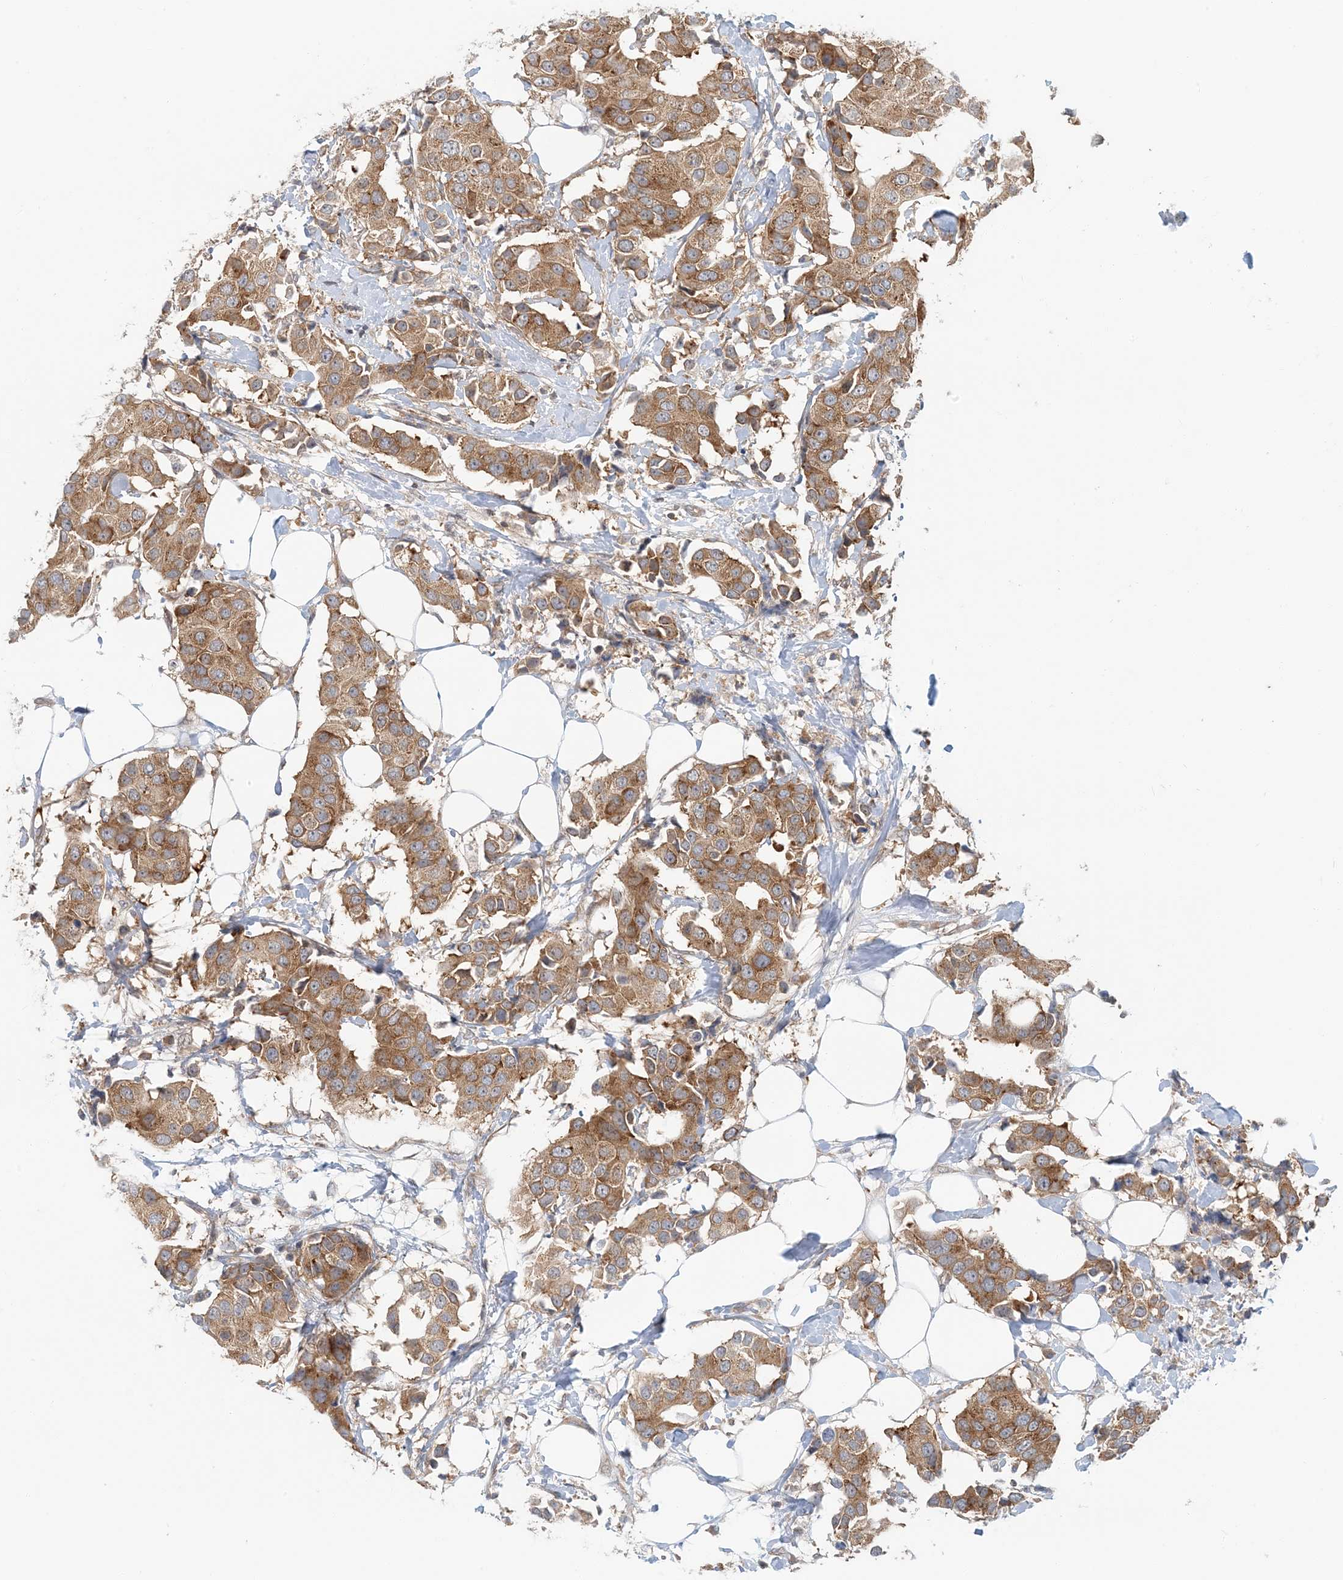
{"staining": {"intensity": "moderate", "quantity": ">75%", "location": "cytoplasmic/membranous"}, "tissue": "breast cancer", "cell_type": "Tumor cells", "image_type": "cancer", "snomed": [{"axis": "morphology", "description": "Normal tissue, NOS"}, {"axis": "morphology", "description": "Duct carcinoma"}, {"axis": "topography", "description": "Breast"}], "caption": "Immunohistochemical staining of breast cancer reveals medium levels of moderate cytoplasmic/membranous protein expression in about >75% of tumor cells. Using DAB (brown) and hematoxylin (blue) stains, captured at high magnification using brightfield microscopy.", "gene": "ATP13A2", "patient": {"sex": "female", "age": 39}}